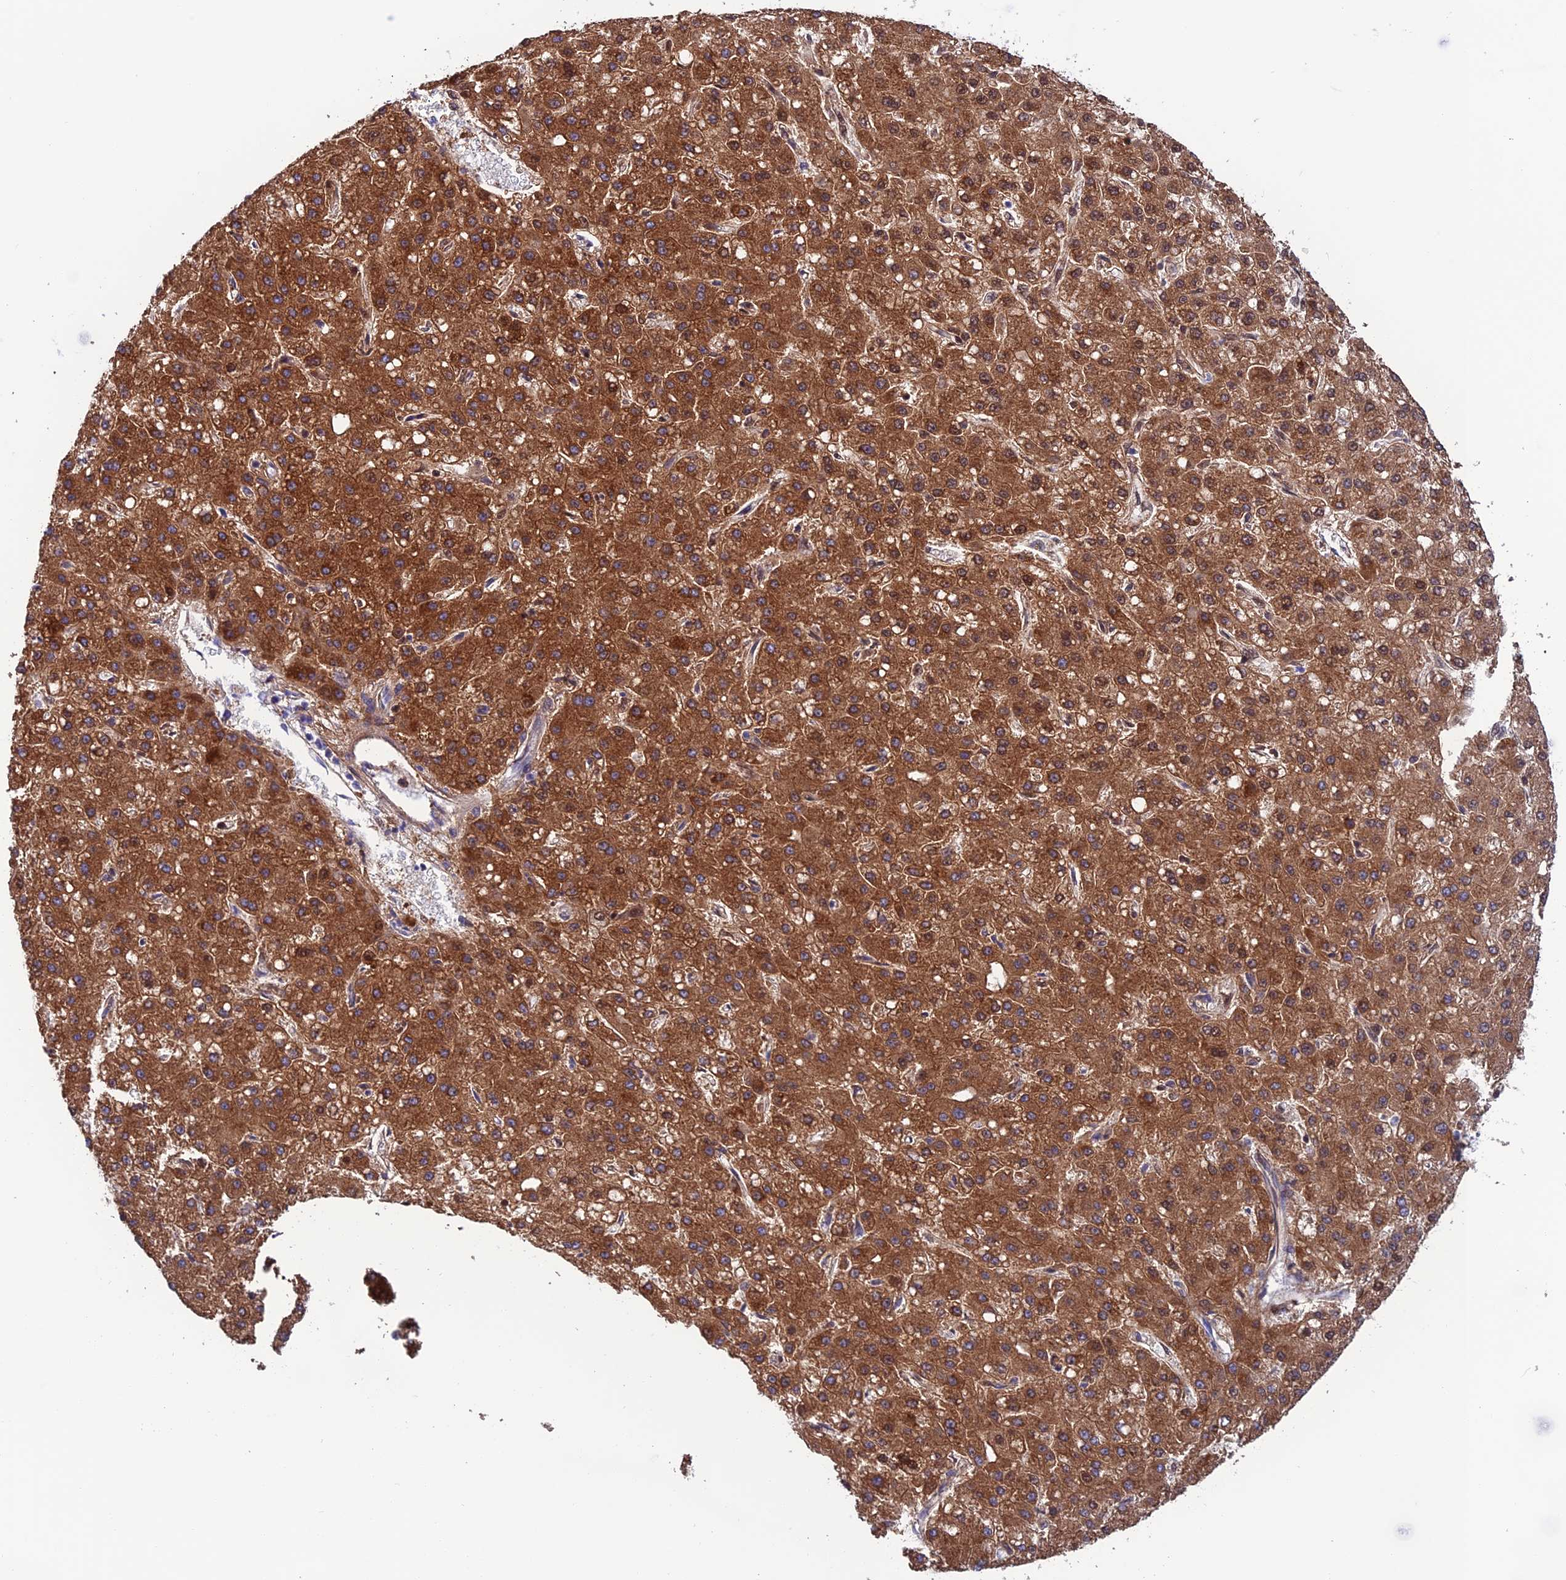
{"staining": {"intensity": "strong", "quantity": ">75%", "location": "cytoplasmic/membranous"}, "tissue": "liver cancer", "cell_type": "Tumor cells", "image_type": "cancer", "snomed": [{"axis": "morphology", "description": "Carcinoma, Hepatocellular, NOS"}, {"axis": "topography", "description": "Liver"}], "caption": "A high-resolution histopathology image shows IHC staining of liver cancer (hepatocellular carcinoma), which shows strong cytoplasmic/membranous positivity in approximately >75% of tumor cells.", "gene": "NXPE4", "patient": {"sex": "male", "age": 67}}